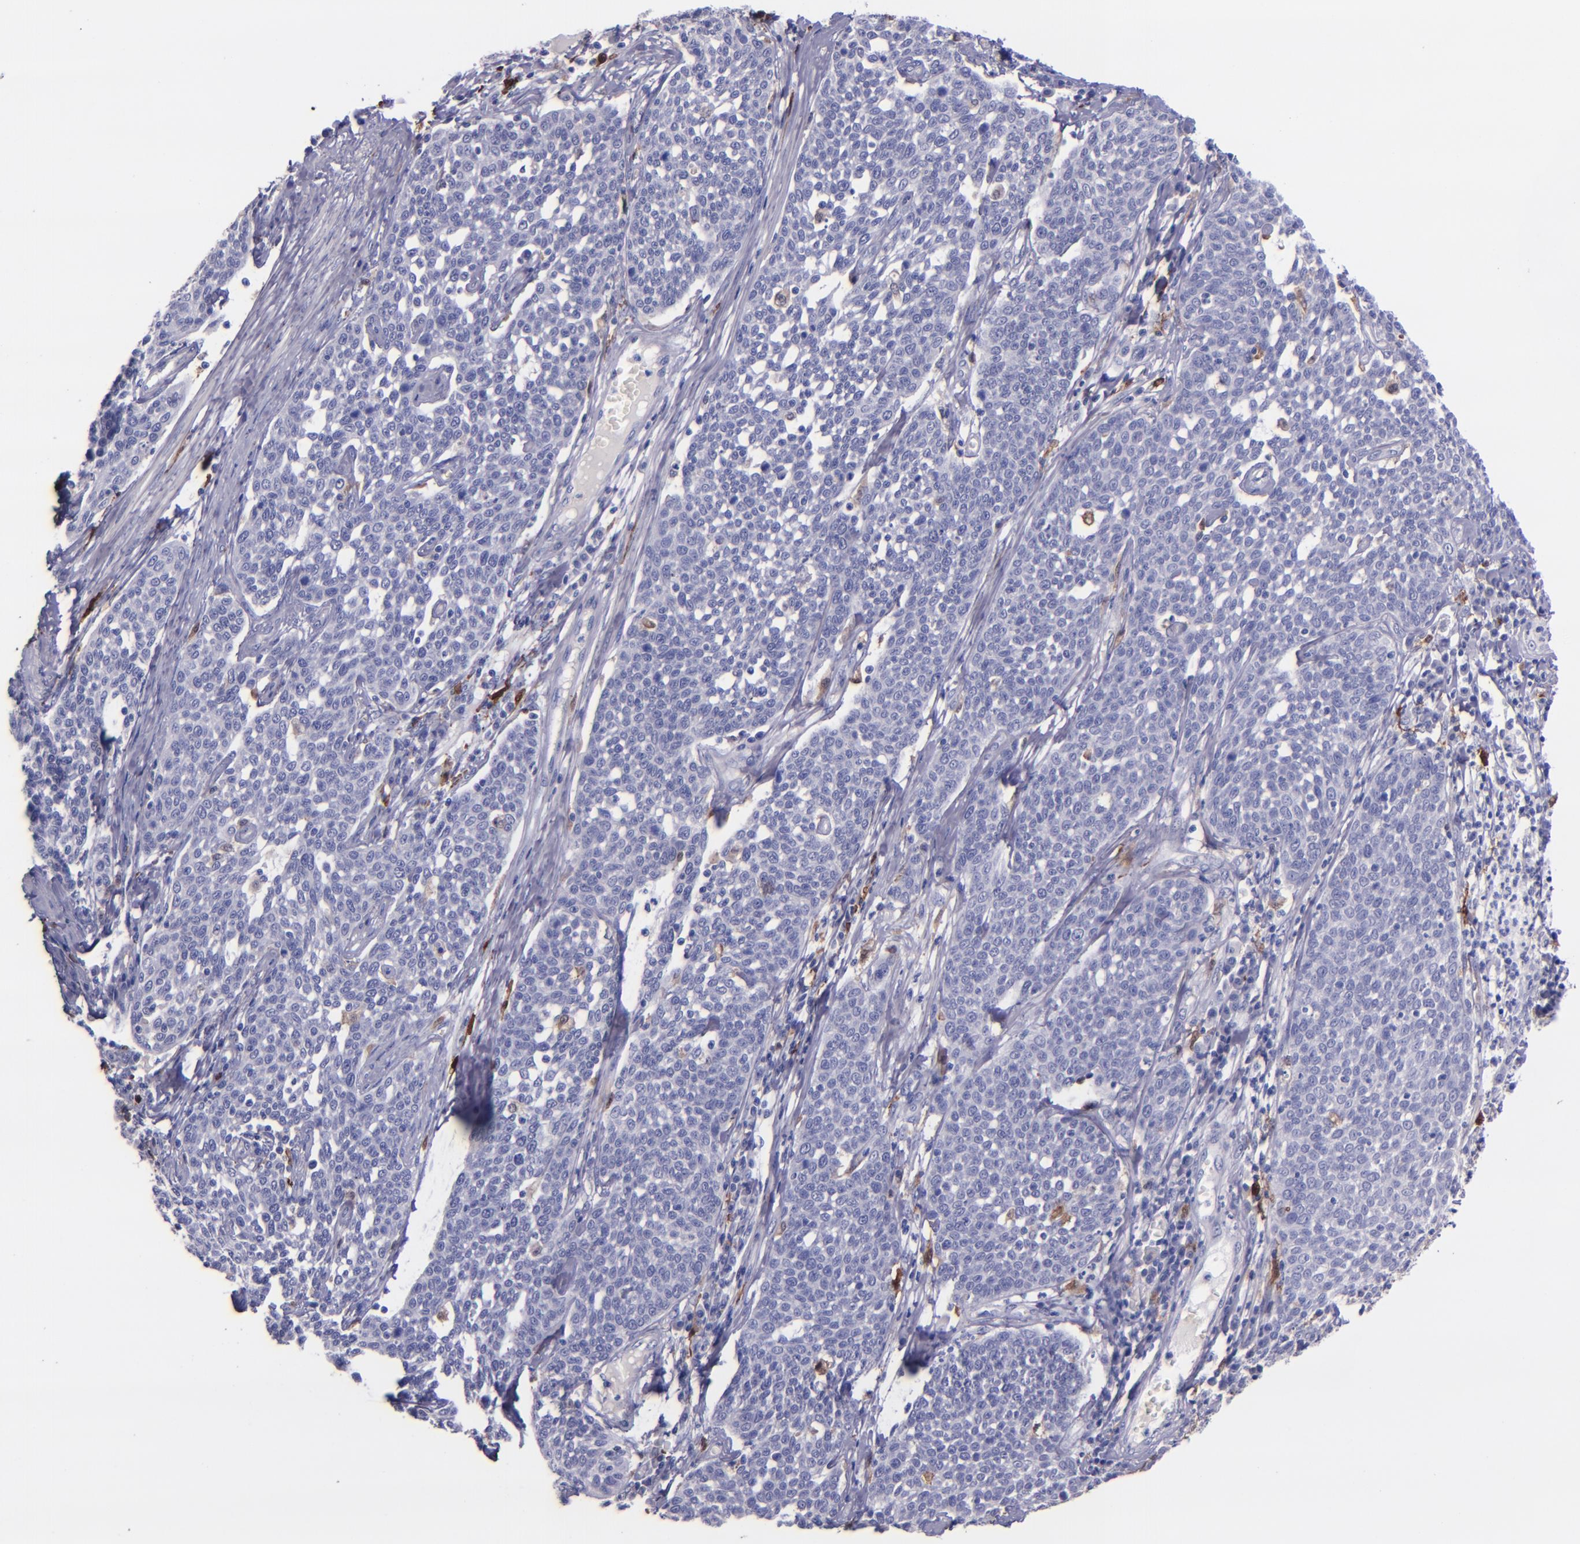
{"staining": {"intensity": "negative", "quantity": "none", "location": "none"}, "tissue": "cervical cancer", "cell_type": "Tumor cells", "image_type": "cancer", "snomed": [{"axis": "morphology", "description": "Squamous cell carcinoma, NOS"}, {"axis": "topography", "description": "Cervix"}], "caption": "There is no significant expression in tumor cells of squamous cell carcinoma (cervical). The staining is performed using DAB (3,3'-diaminobenzidine) brown chromogen with nuclei counter-stained in using hematoxylin.", "gene": "F13A1", "patient": {"sex": "female", "age": 34}}